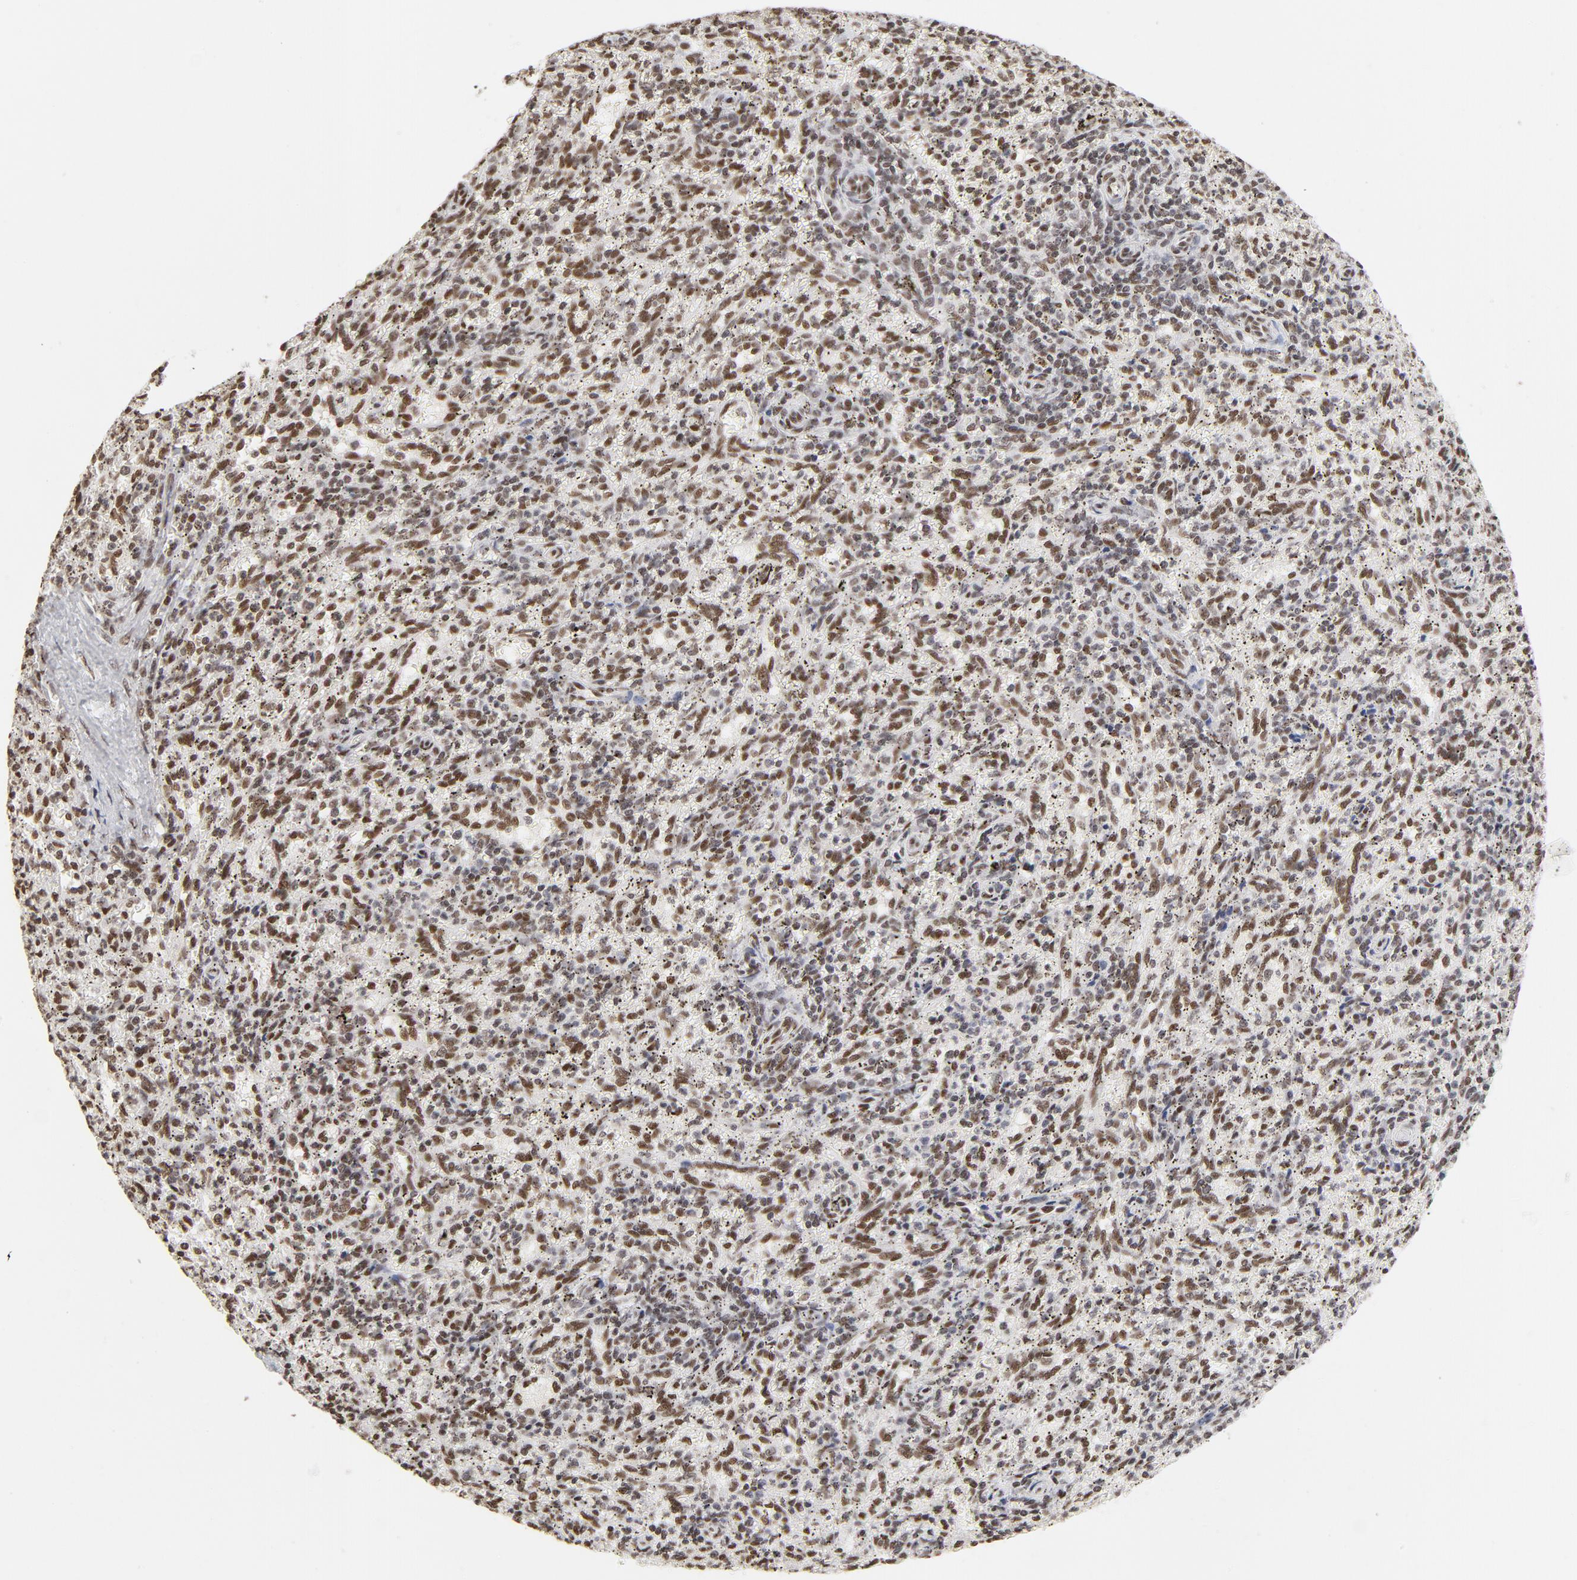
{"staining": {"intensity": "moderate", "quantity": ">75%", "location": "nuclear"}, "tissue": "spleen", "cell_type": "Cells in red pulp", "image_type": "normal", "snomed": [{"axis": "morphology", "description": "Normal tissue, NOS"}, {"axis": "topography", "description": "Spleen"}], "caption": "Protein staining demonstrates moderate nuclear staining in approximately >75% of cells in red pulp in unremarkable spleen. Immunohistochemistry stains the protein of interest in brown and the nuclei are stained blue.", "gene": "TP53BP1", "patient": {"sex": "female", "age": 10}}